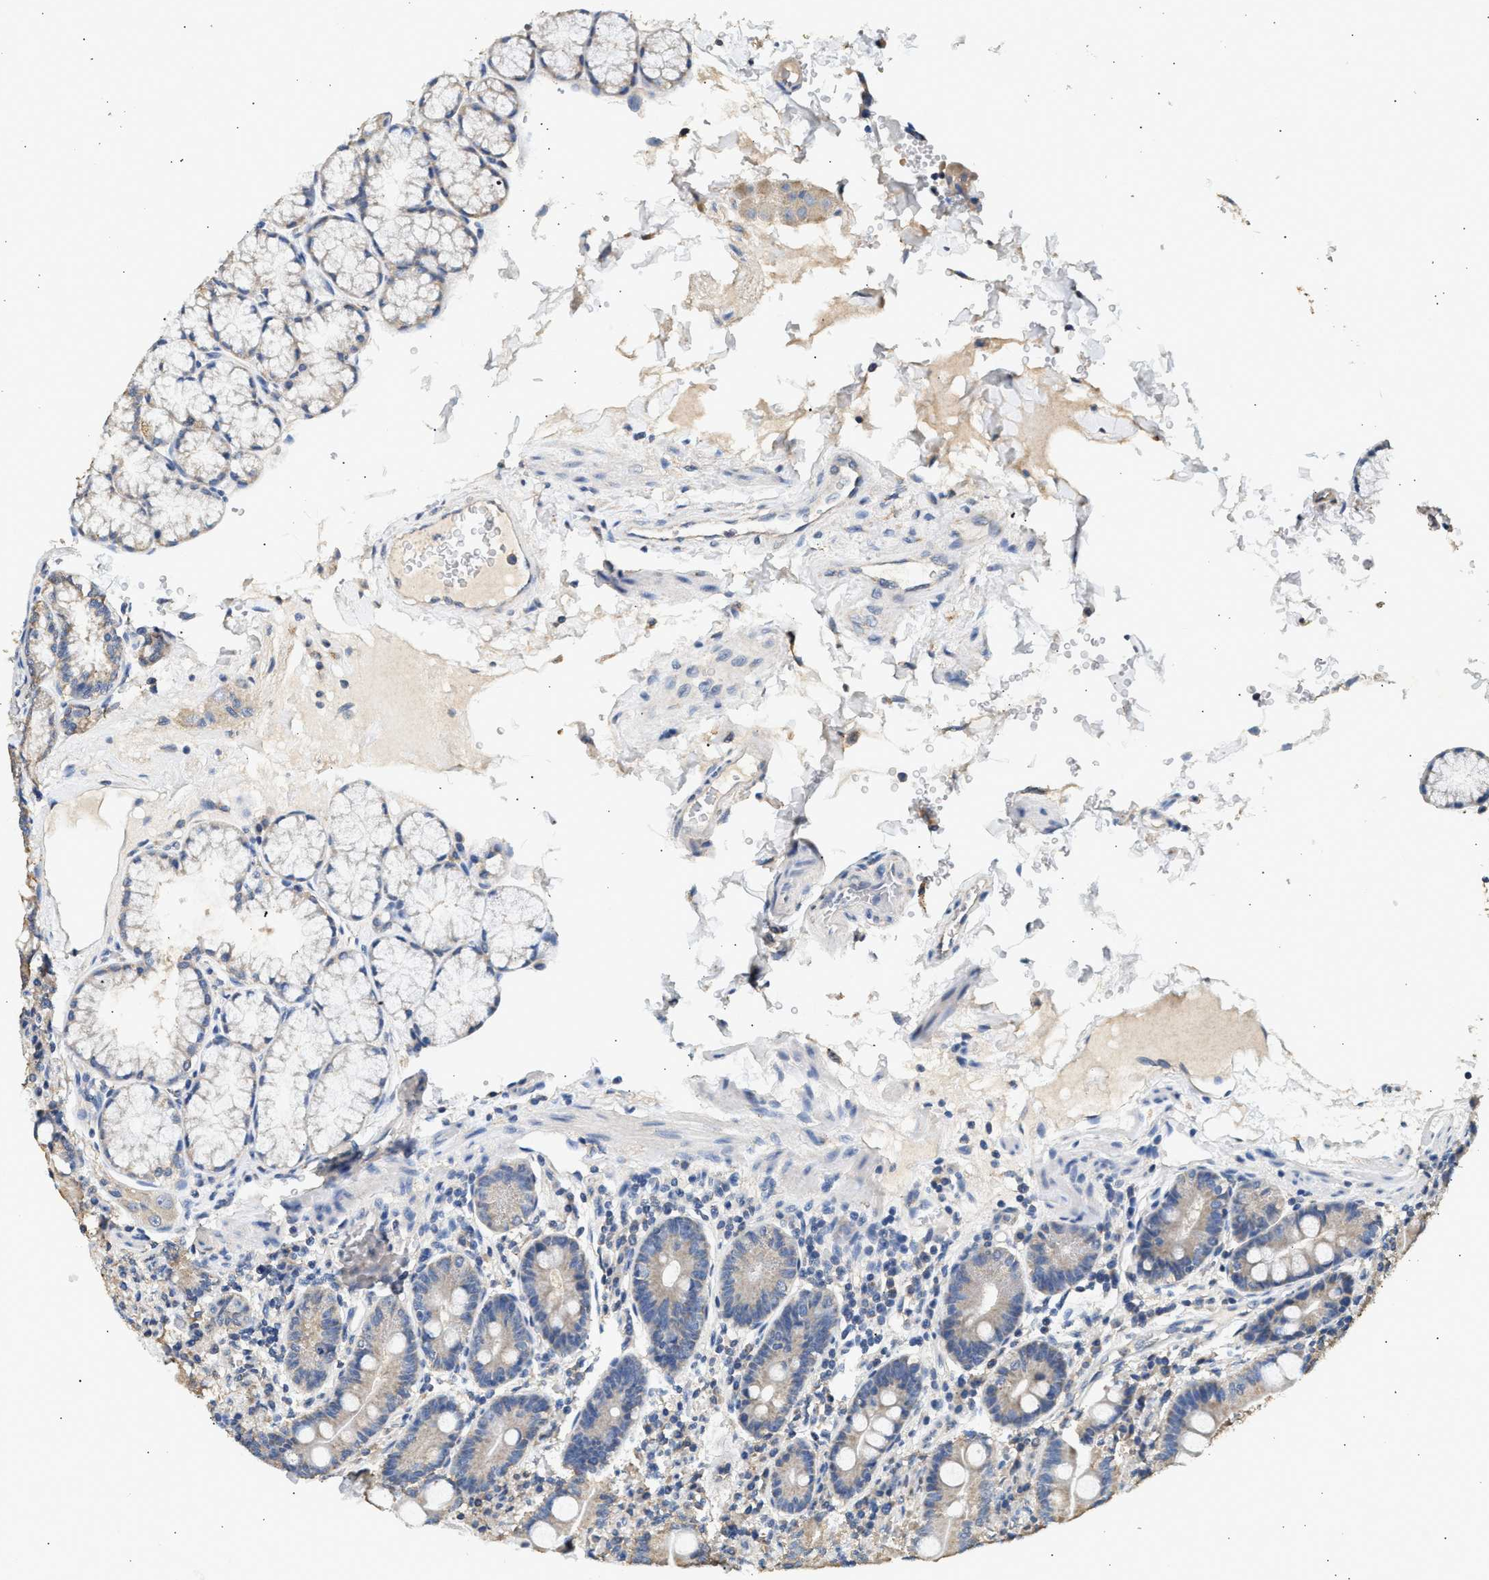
{"staining": {"intensity": "weak", "quantity": ">75%", "location": "cytoplasmic/membranous"}, "tissue": "duodenum", "cell_type": "Glandular cells", "image_type": "normal", "snomed": [{"axis": "morphology", "description": "Normal tissue, NOS"}, {"axis": "topography", "description": "Duodenum"}], "caption": "Protein staining reveals weak cytoplasmic/membranous positivity in about >75% of glandular cells in unremarkable duodenum. (DAB IHC with brightfield microscopy, high magnification).", "gene": "WDR31", "patient": {"sex": "male", "age": 50}}